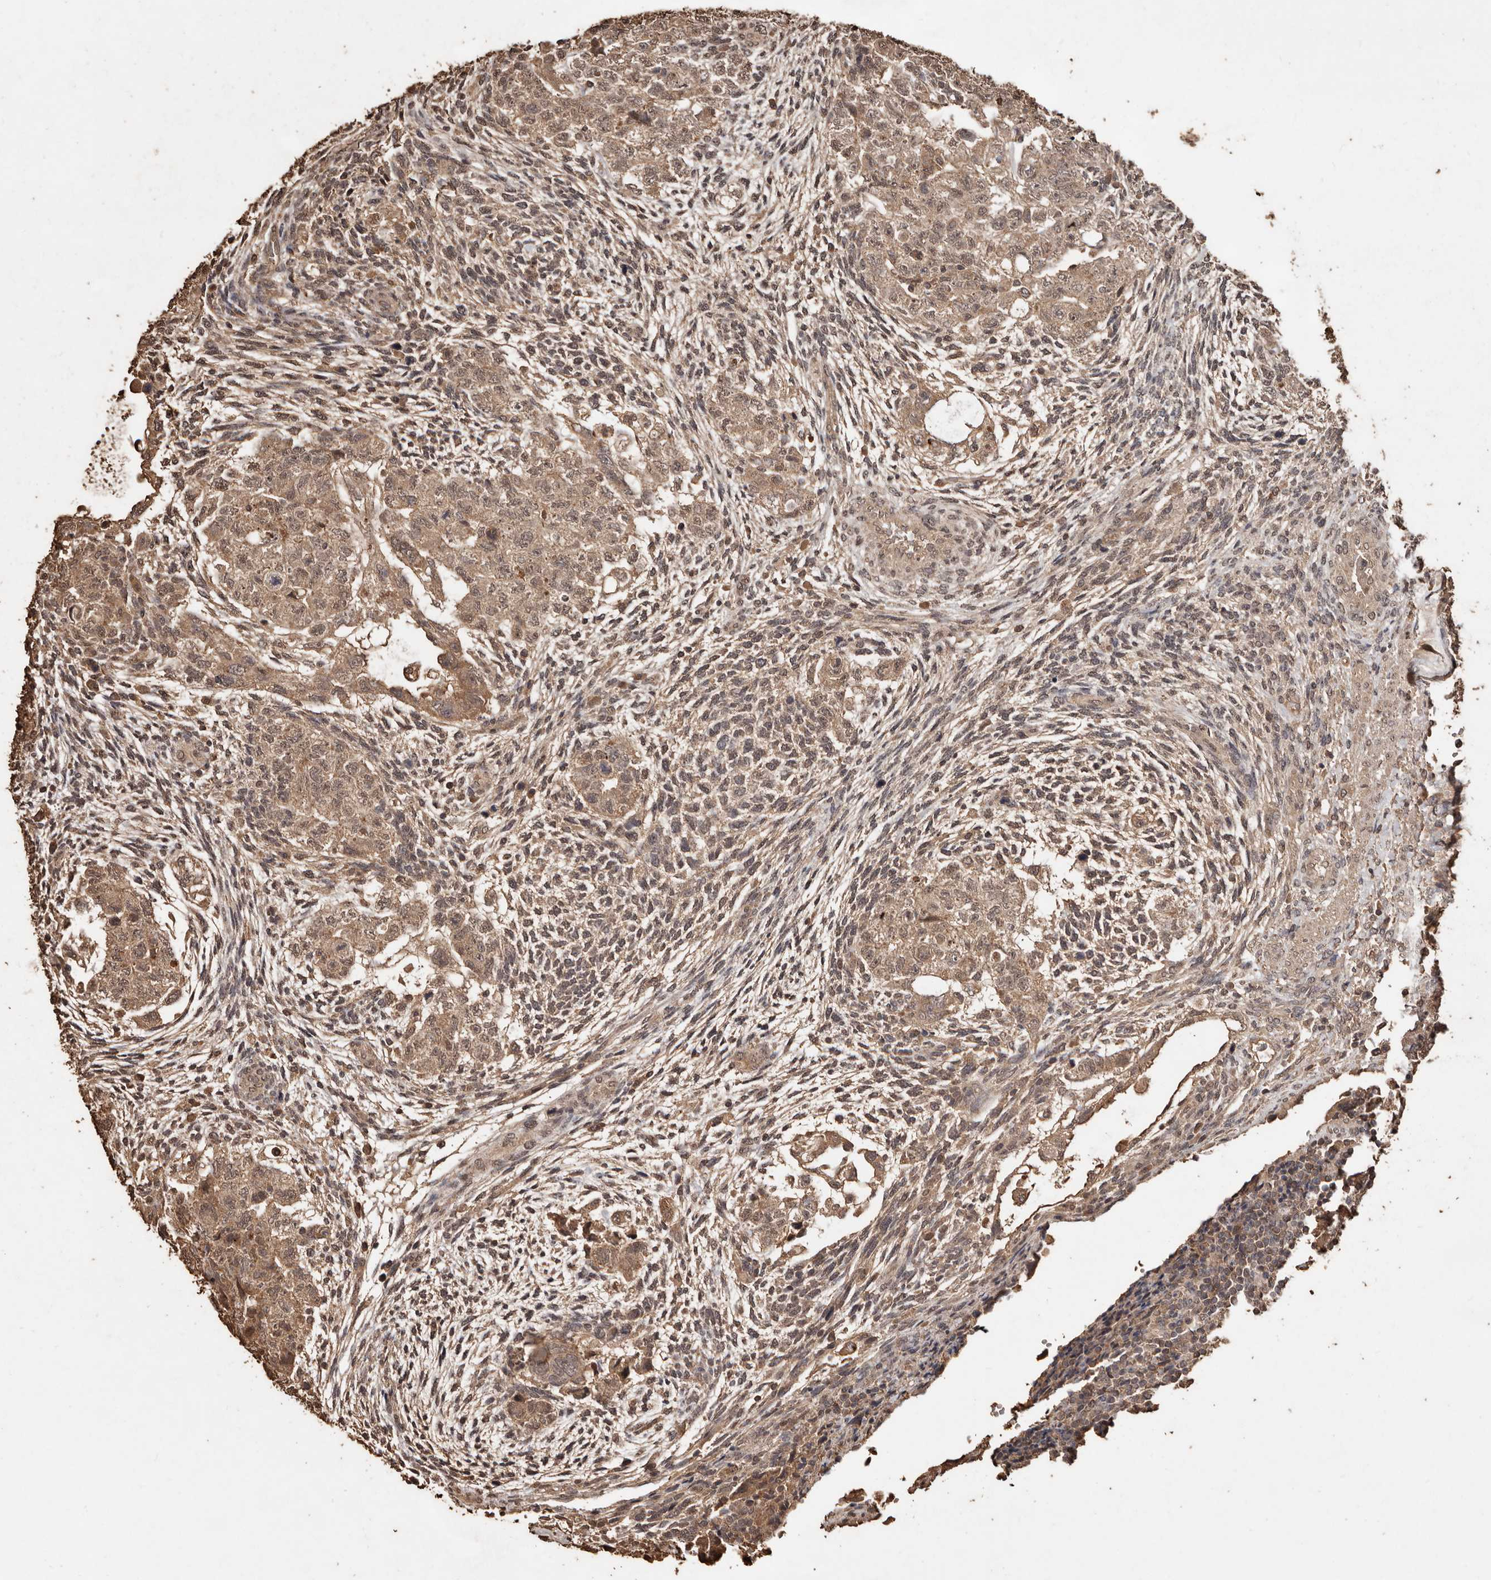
{"staining": {"intensity": "moderate", "quantity": ">75%", "location": "cytoplasmic/membranous"}, "tissue": "testis cancer", "cell_type": "Tumor cells", "image_type": "cancer", "snomed": [{"axis": "morphology", "description": "Normal tissue, NOS"}, {"axis": "morphology", "description": "Carcinoma, Embryonal, NOS"}, {"axis": "topography", "description": "Testis"}], "caption": "Protein positivity by immunohistochemistry exhibits moderate cytoplasmic/membranous positivity in approximately >75% of tumor cells in embryonal carcinoma (testis). (DAB (3,3'-diaminobenzidine) IHC with brightfield microscopy, high magnification).", "gene": "PKDCC", "patient": {"sex": "male", "age": 36}}